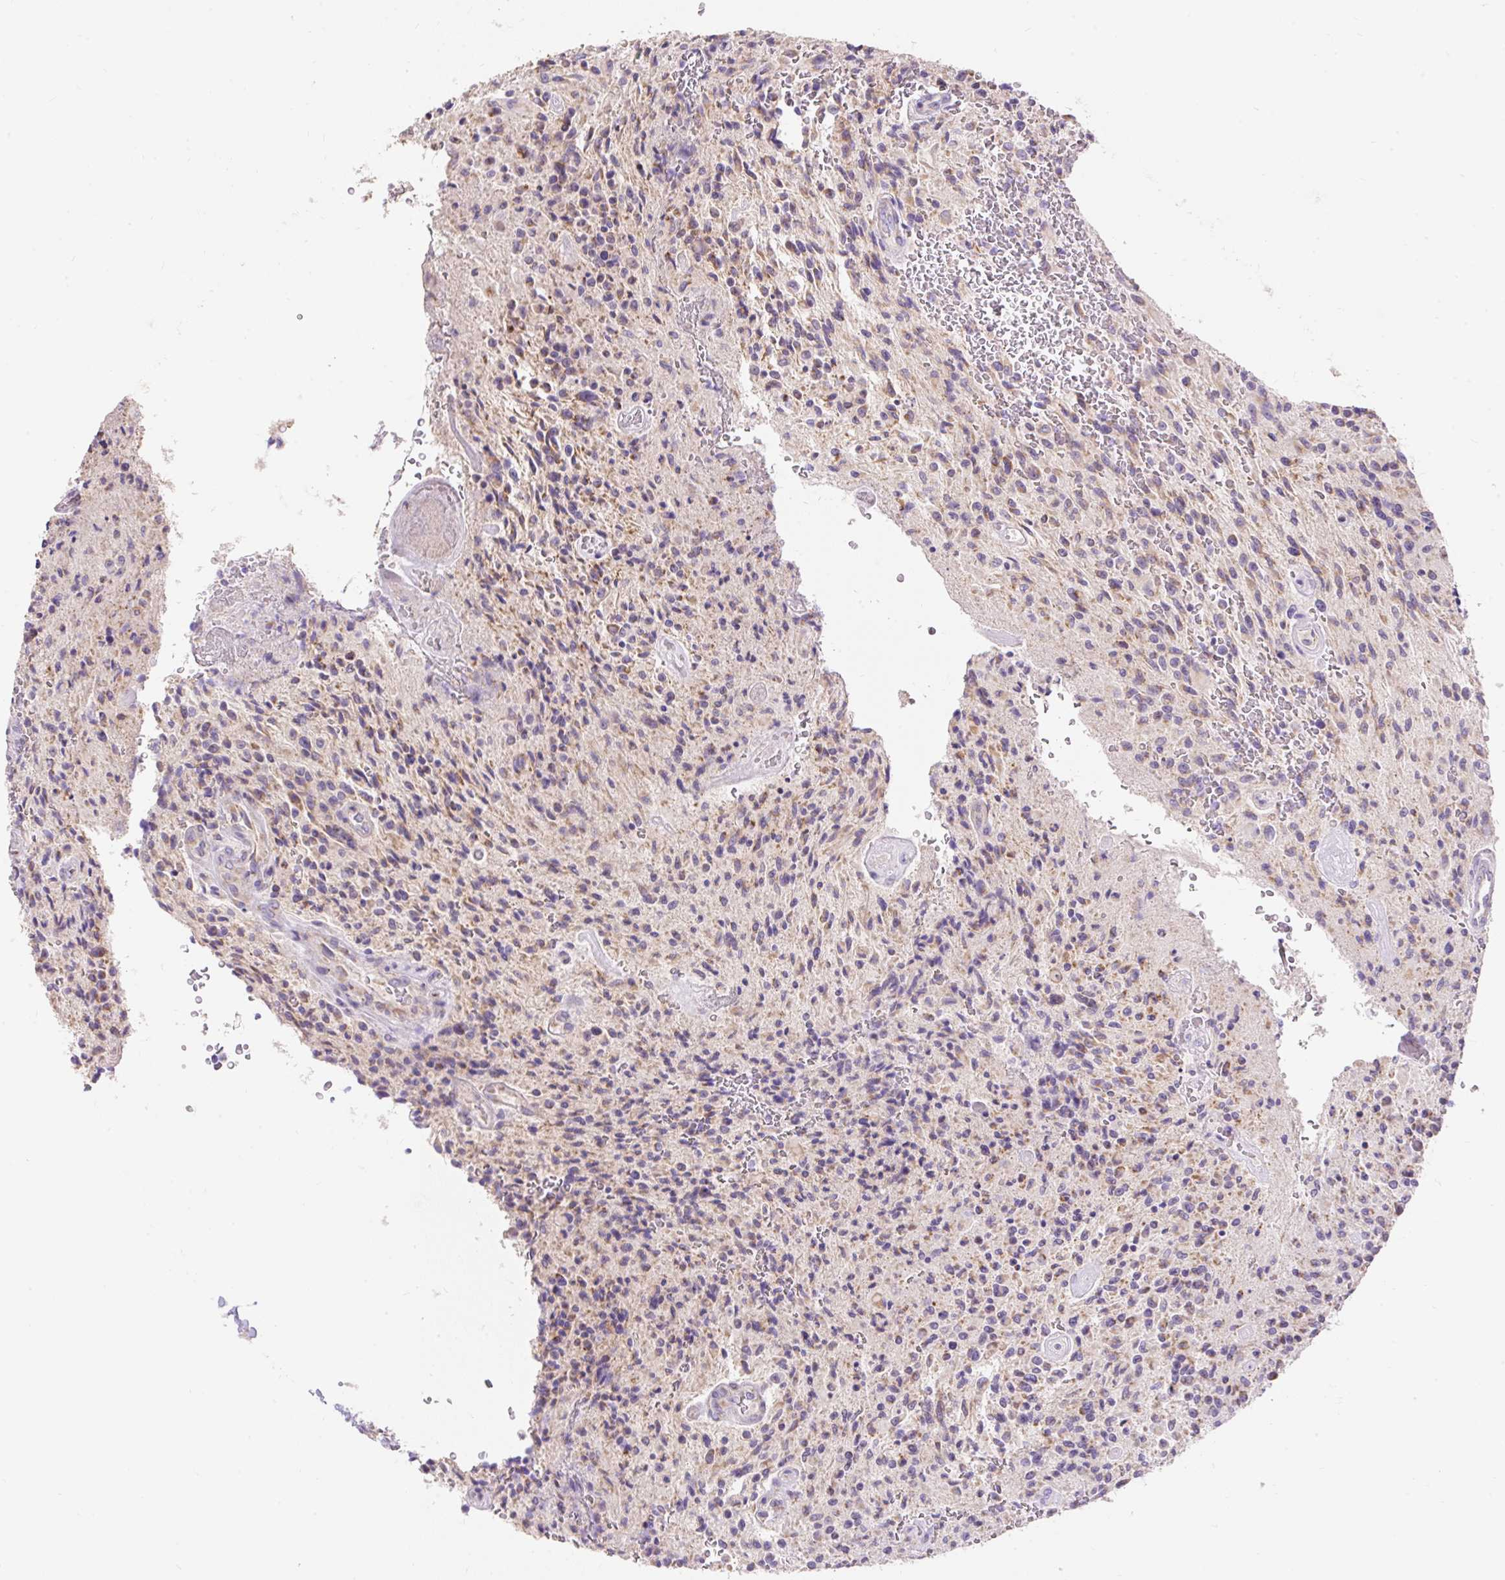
{"staining": {"intensity": "weak", "quantity": "25%-75%", "location": "cytoplasmic/membranous"}, "tissue": "glioma", "cell_type": "Tumor cells", "image_type": "cancer", "snomed": [{"axis": "morphology", "description": "Normal tissue, NOS"}, {"axis": "morphology", "description": "Glioma, malignant, High grade"}, {"axis": "topography", "description": "Cerebral cortex"}], "caption": "Human glioma stained for a protein (brown) demonstrates weak cytoplasmic/membranous positive staining in approximately 25%-75% of tumor cells.", "gene": "PMAIP1", "patient": {"sex": "male", "age": 56}}